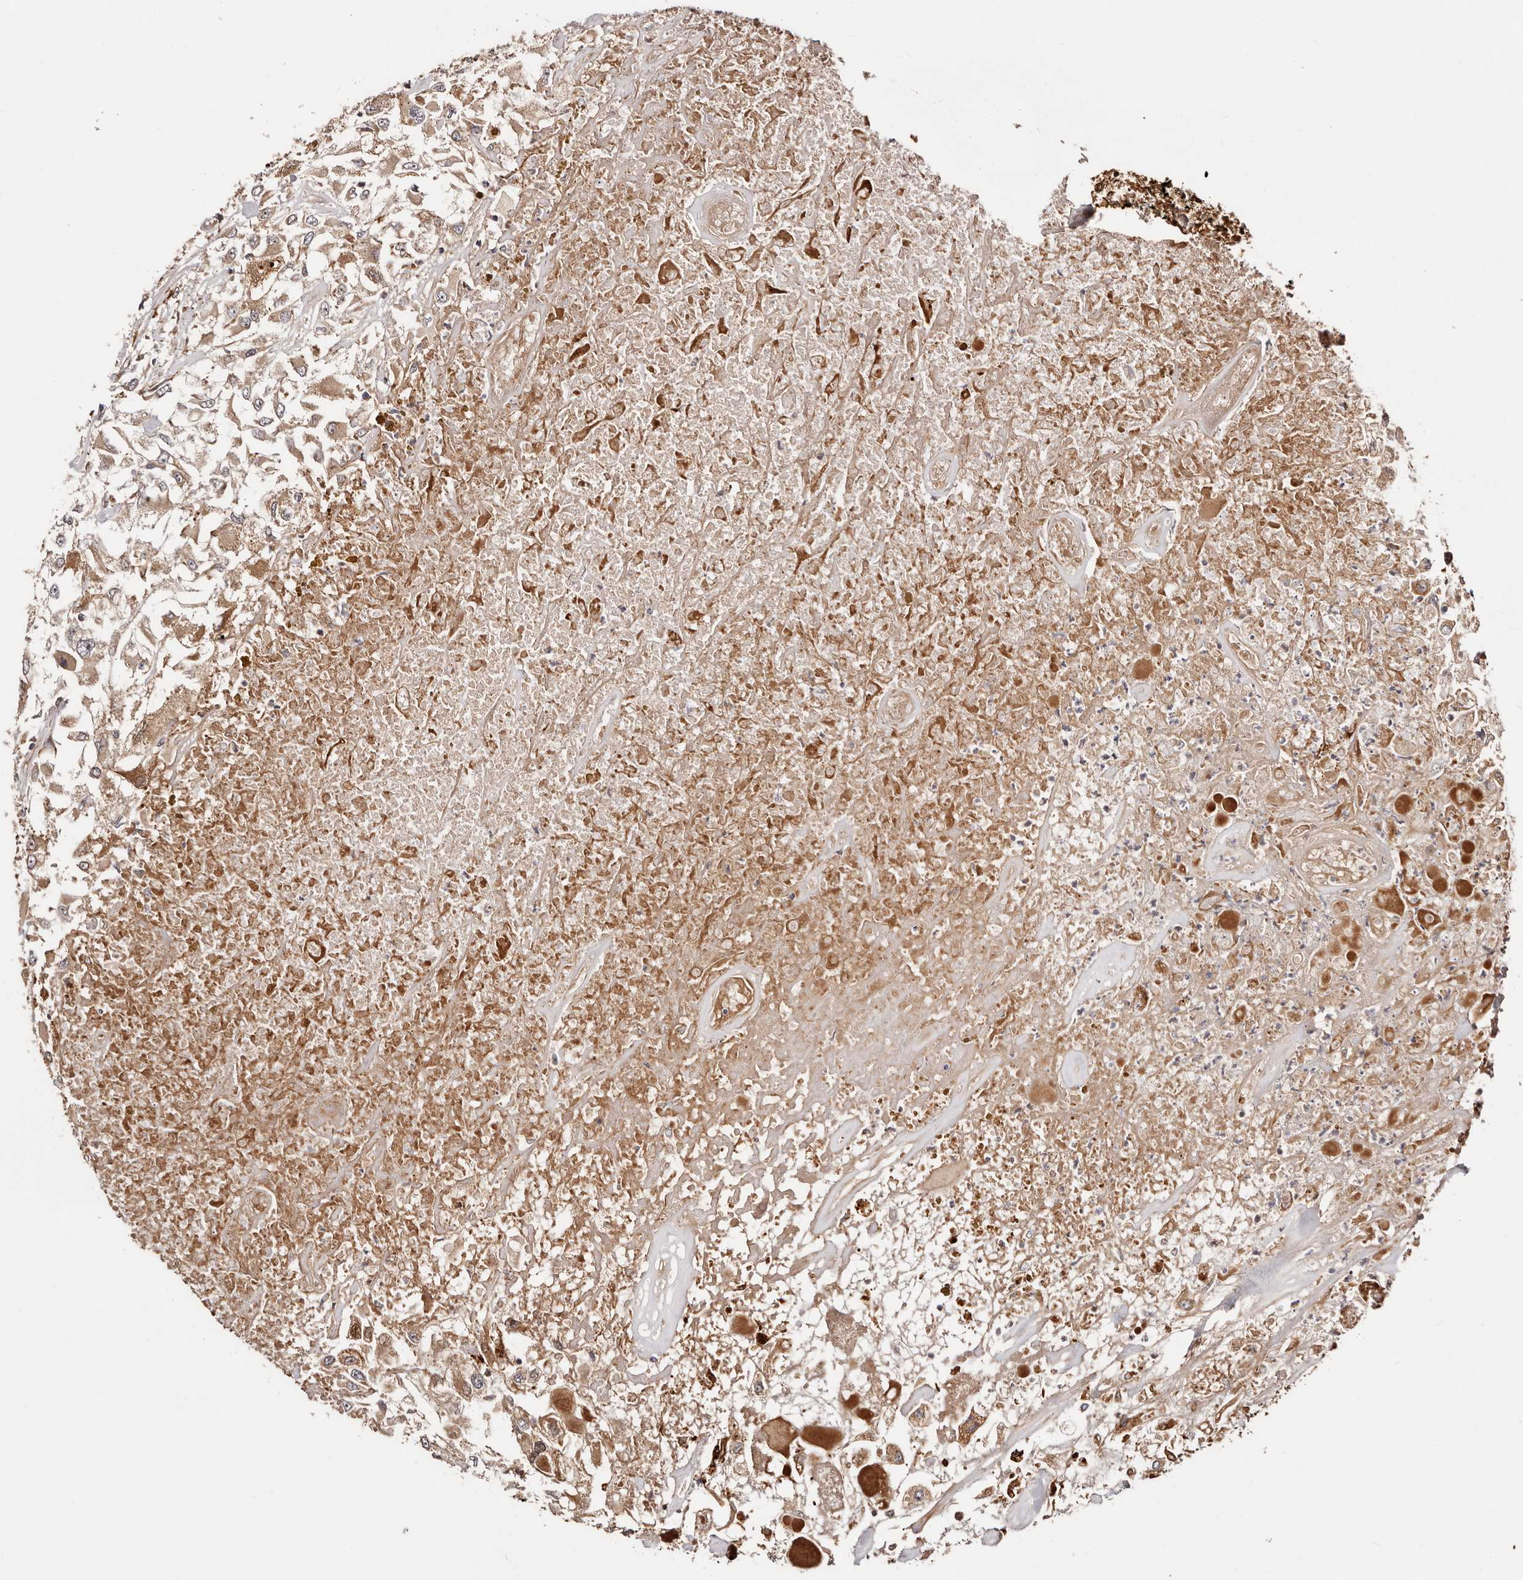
{"staining": {"intensity": "moderate", "quantity": "25%-75%", "location": "cytoplasmic/membranous"}, "tissue": "renal cancer", "cell_type": "Tumor cells", "image_type": "cancer", "snomed": [{"axis": "morphology", "description": "Adenocarcinoma, NOS"}, {"axis": "topography", "description": "Kidney"}], "caption": "A brown stain shows moderate cytoplasmic/membranous staining of a protein in adenocarcinoma (renal) tumor cells. Using DAB (brown) and hematoxylin (blue) stains, captured at high magnification using brightfield microscopy.", "gene": "PTPN22", "patient": {"sex": "female", "age": 52}}